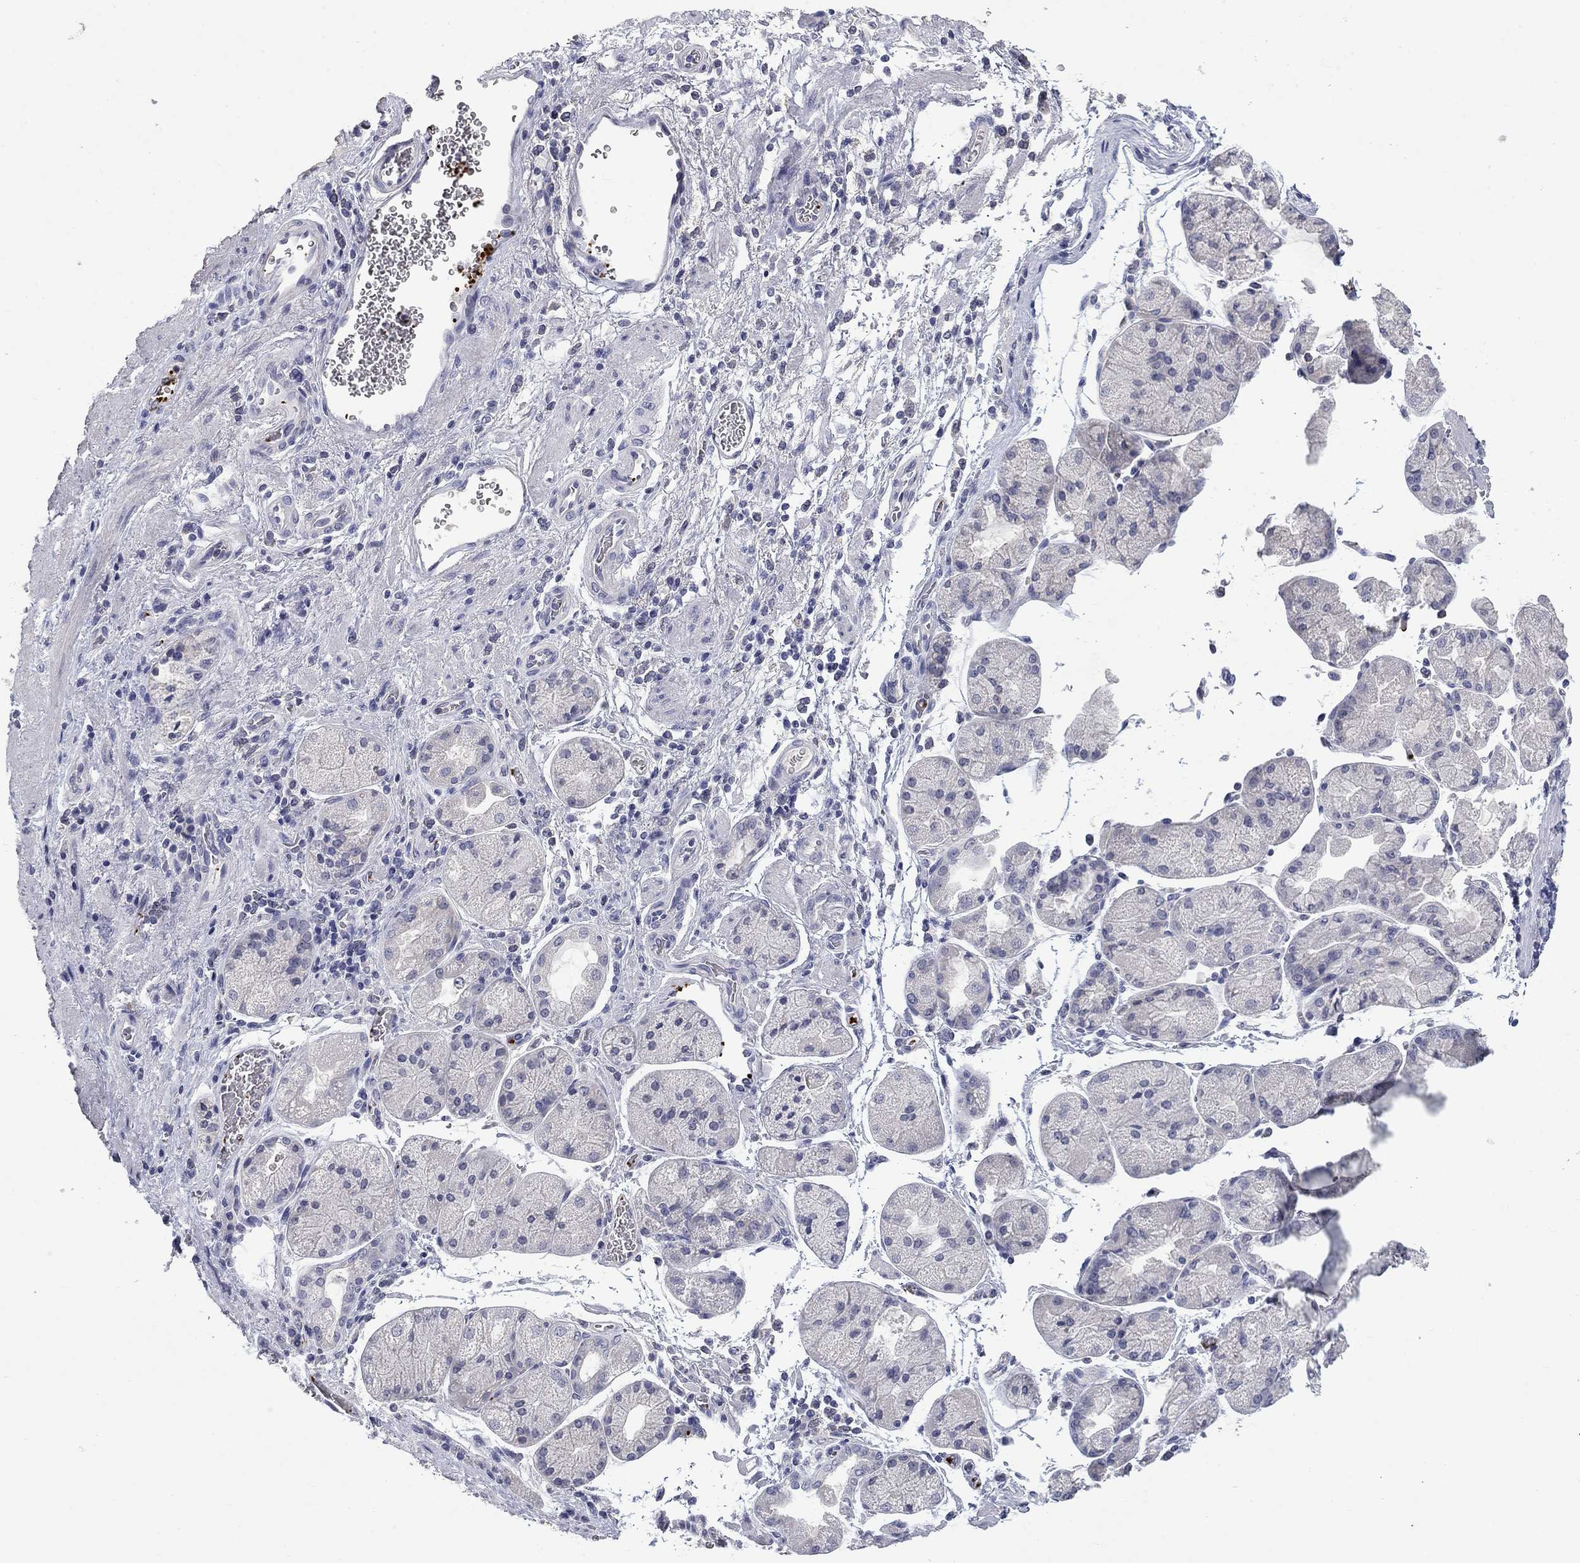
{"staining": {"intensity": "negative", "quantity": "none", "location": "none"}, "tissue": "stomach cancer", "cell_type": "Tumor cells", "image_type": "cancer", "snomed": [{"axis": "morphology", "description": "Adenocarcinoma, NOS"}, {"axis": "topography", "description": "Stomach"}], "caption": "IHC of human adenocarcinoma (stomach) shows no positivity in tumor cells.", "gene": "PLEK", "patient": {"sex": "female", "age": 57}}